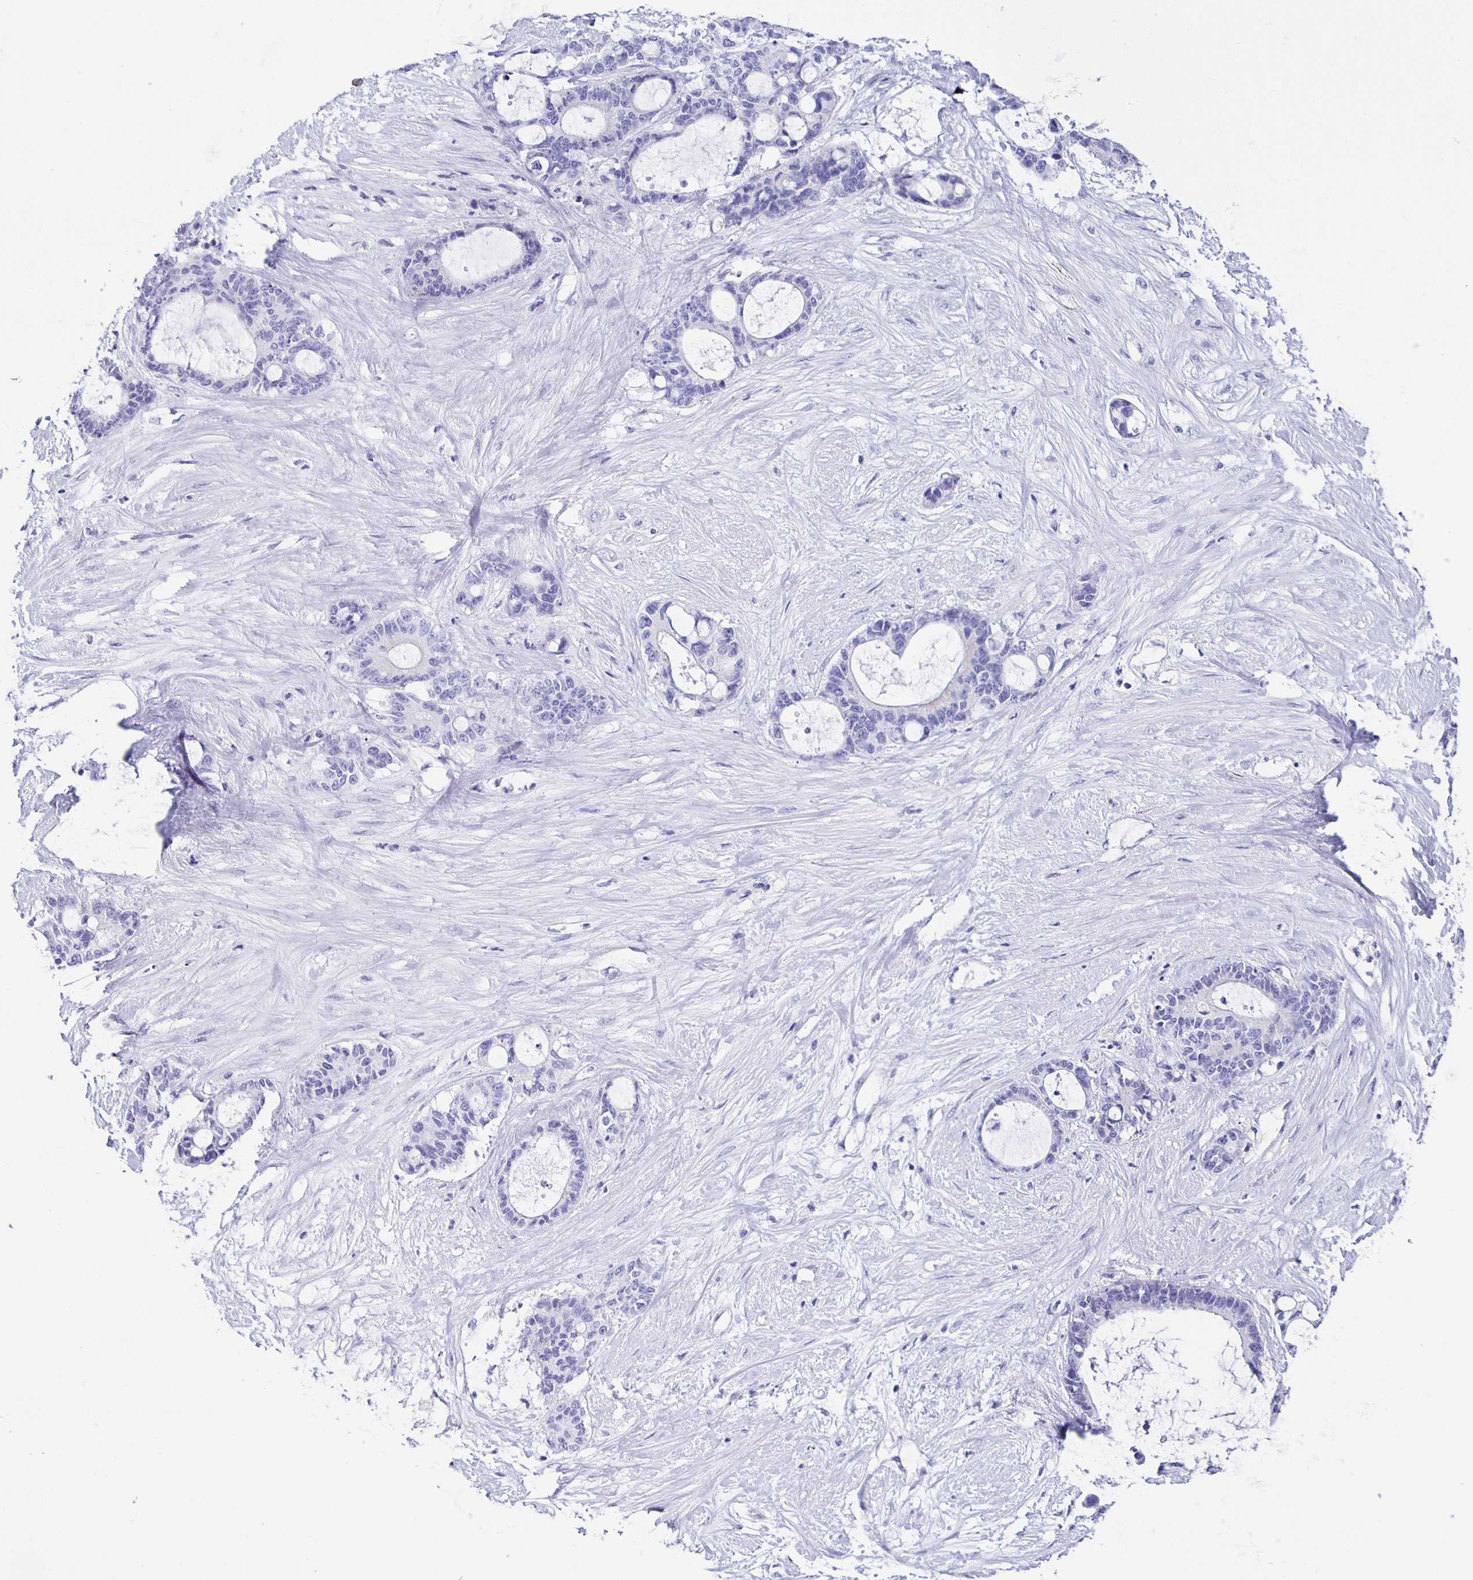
{"staining": {"intensity": "negative", "quantity": "none", "location": "none"}, "tissue": "liver cancer", "cell_type": "Tumor cells", "image_type": "cancer", "snomed": [{"axis": "morphology", "description": "Normal tissue, NOS"}, {"axis": "morphology", "description": "Cholangiocarcinoma"}, {"axis": "topography", "description": "Liver"}, {"axis": "topography", "description": "Peripheral nerve tissue"}], "caption": "DAB immunohistochemical staining of human liver cholangiocarcinoma displays no significant positivity in tumor cells.", "gene": "AQP6", "patient": {"sex": "female", "age": 73}}